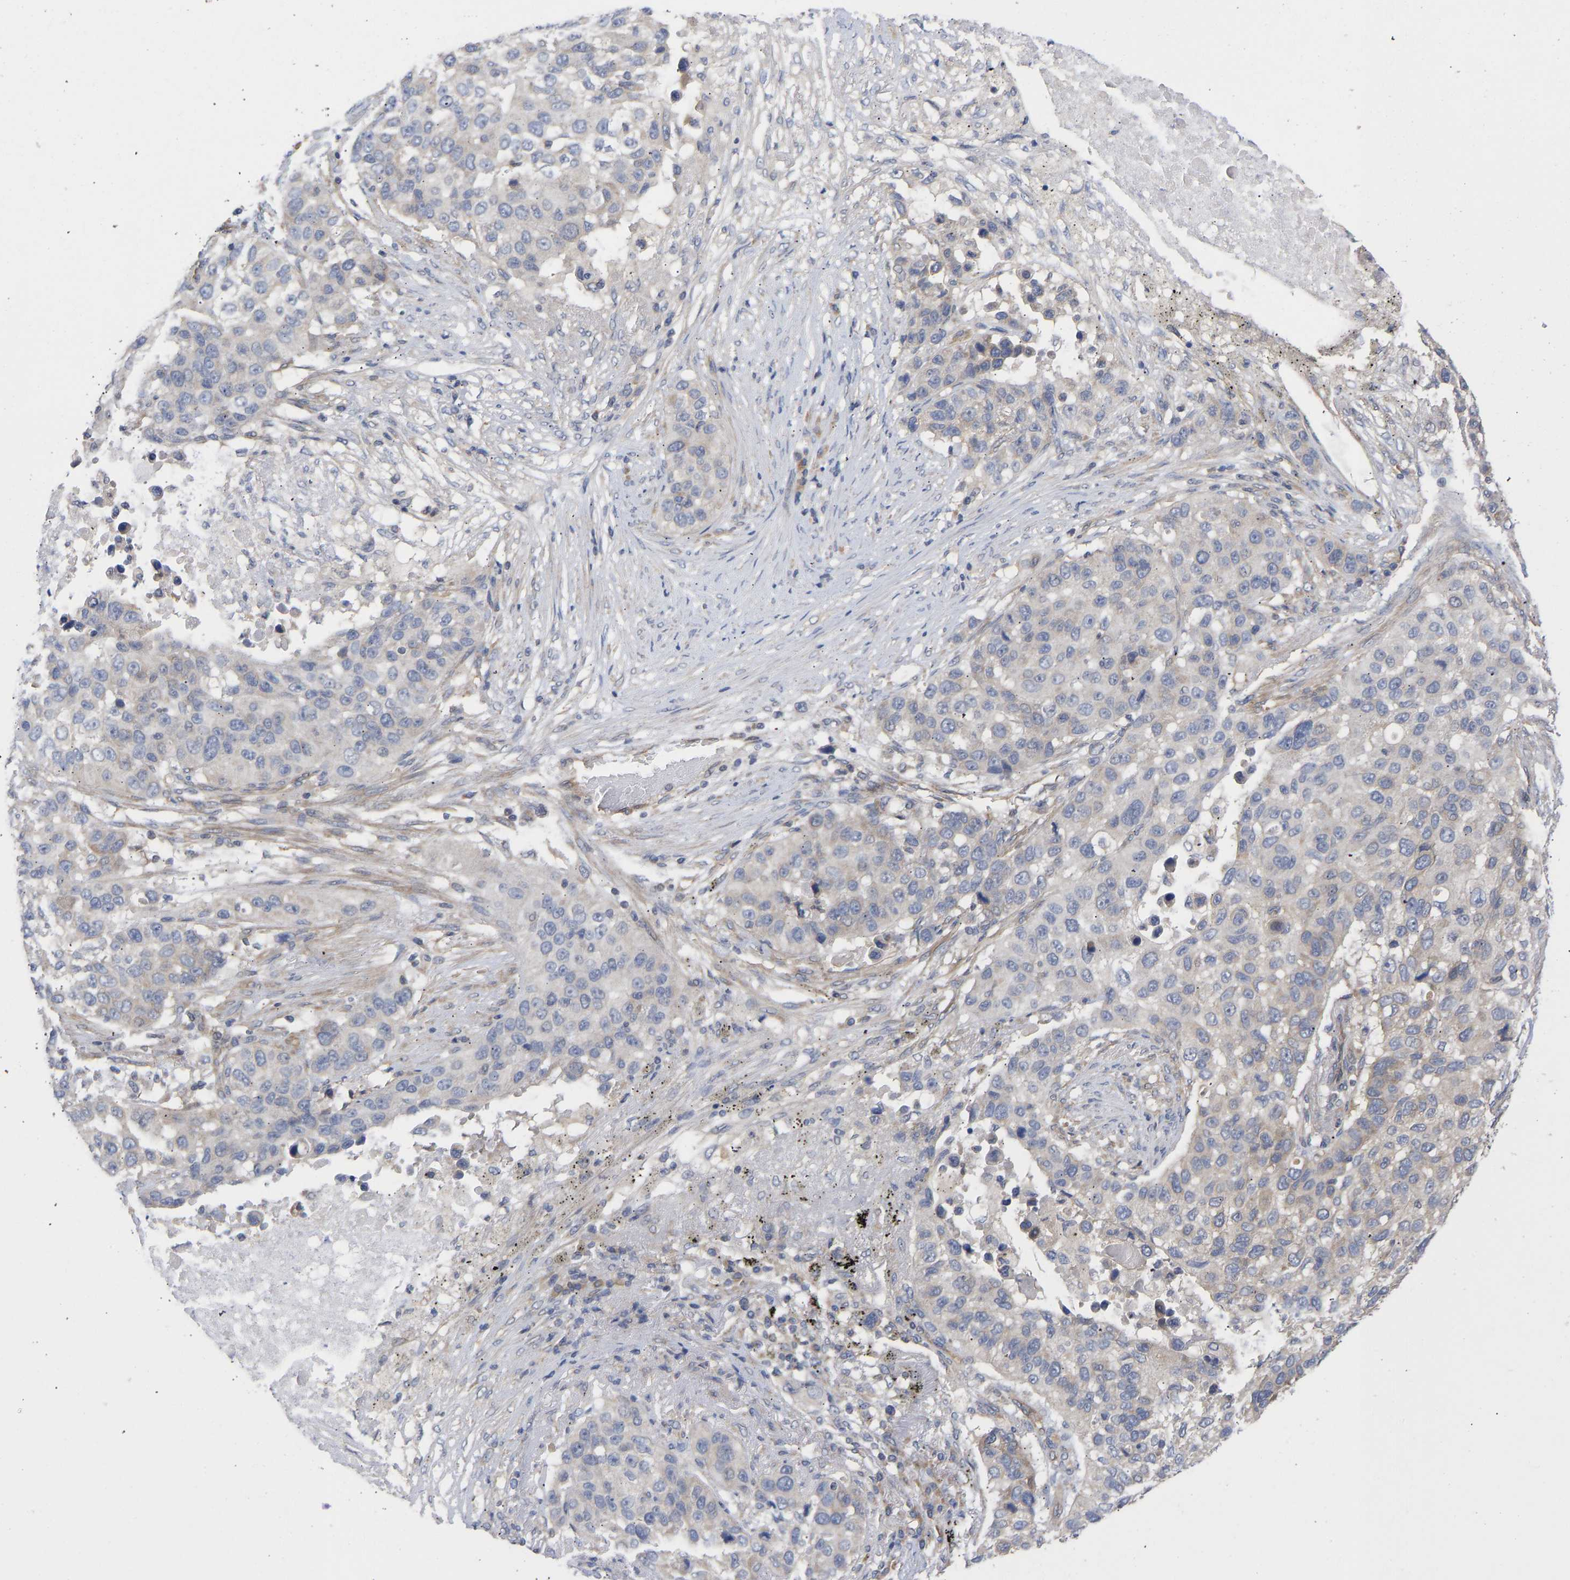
{"staining": {"intensity": "negative", "quantity": "none", "location": "none"}, "tissue": "lung cancer", "cell_type": "Tumor cells", "image_type": "cancer", "snomed": [{"axis": "morphology", "description": "Squamous cell carcinoma, NOS"}, {"axis": "topography", "description": "Lung"}], "caption": "A high-resolution histopathology image shows IHC staining of lung cancer (squamous cell carcinoma), which exhibits no significant staining in tumor cells.", "gene": "MAP2K3", "patient": {"sex": "male", "age": 57}}